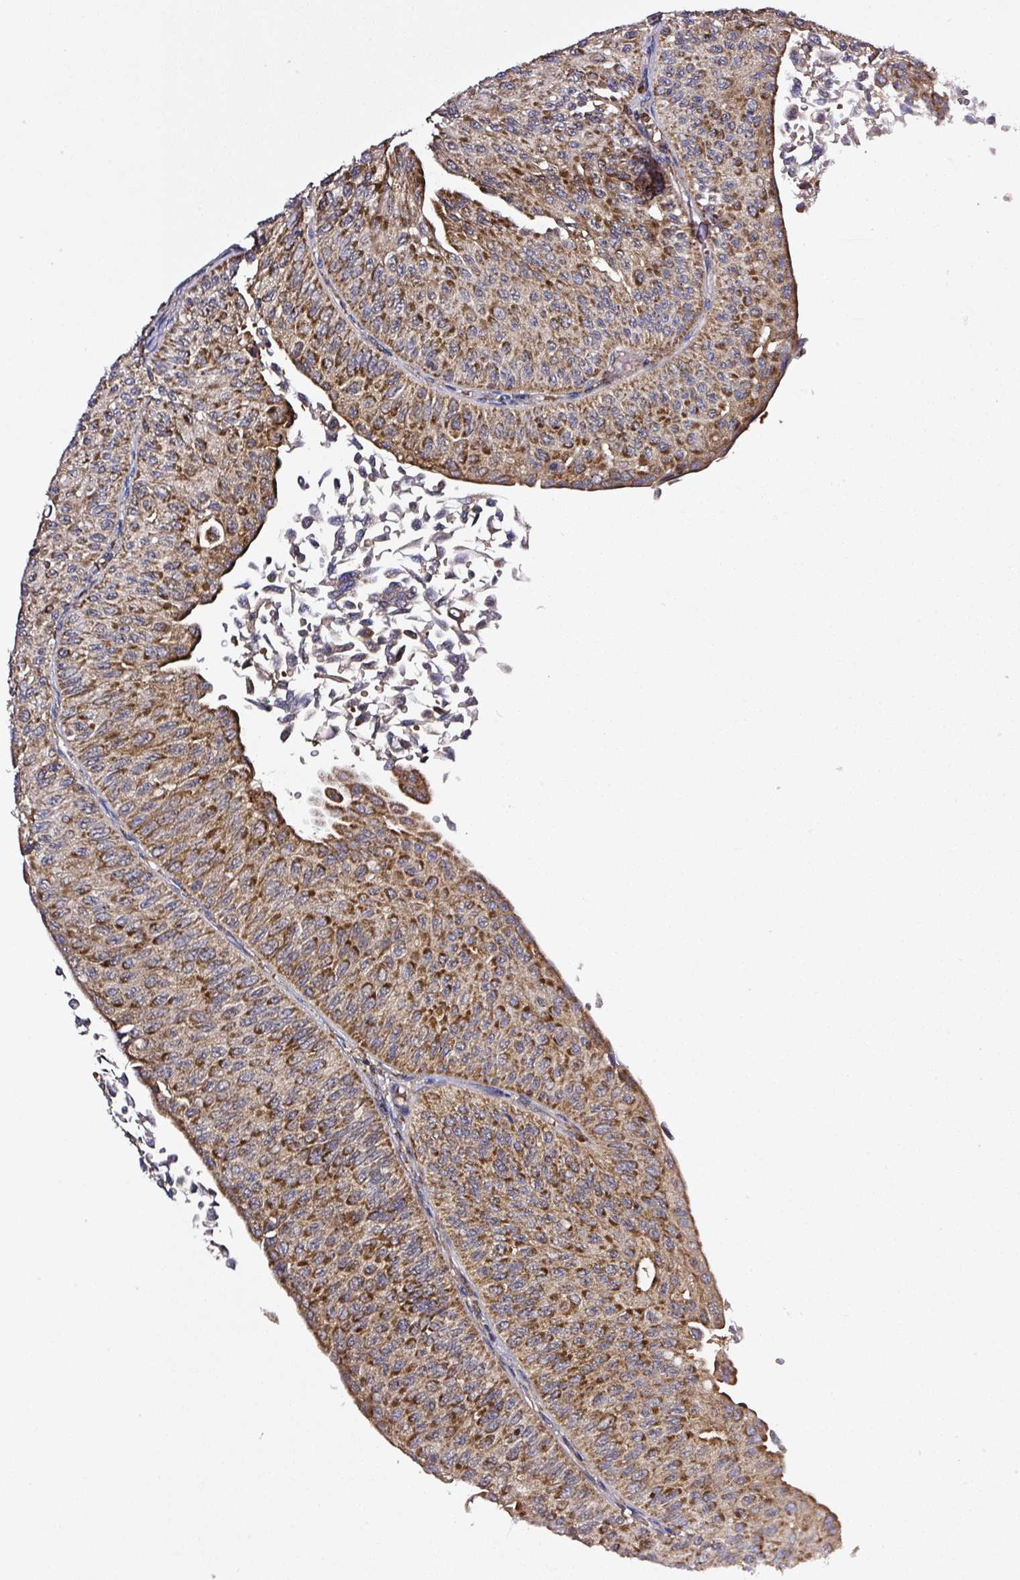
{"staining": {"intensity": "strong", "quantity": "25%-75%", "location": "cytoplasmic/membranous"}, "tissue": "urothelial cancer", "cell_type": "Tumor cells", "image_type": "cancer", "snomed": [{"axis": "morphology", "description": "Urothelial carcinoma, NOS"}, {"axis": "topography", "description": "Urinary bladder"}], "caption": "Immunohistochemical staining of transitional cell carcinoma reveals strong cytoplasmic/membranous protein staining in about 25%-75% of tumor cells.", "gene": "ZNF513", "patient": {"sex": "male", "age": 59}}